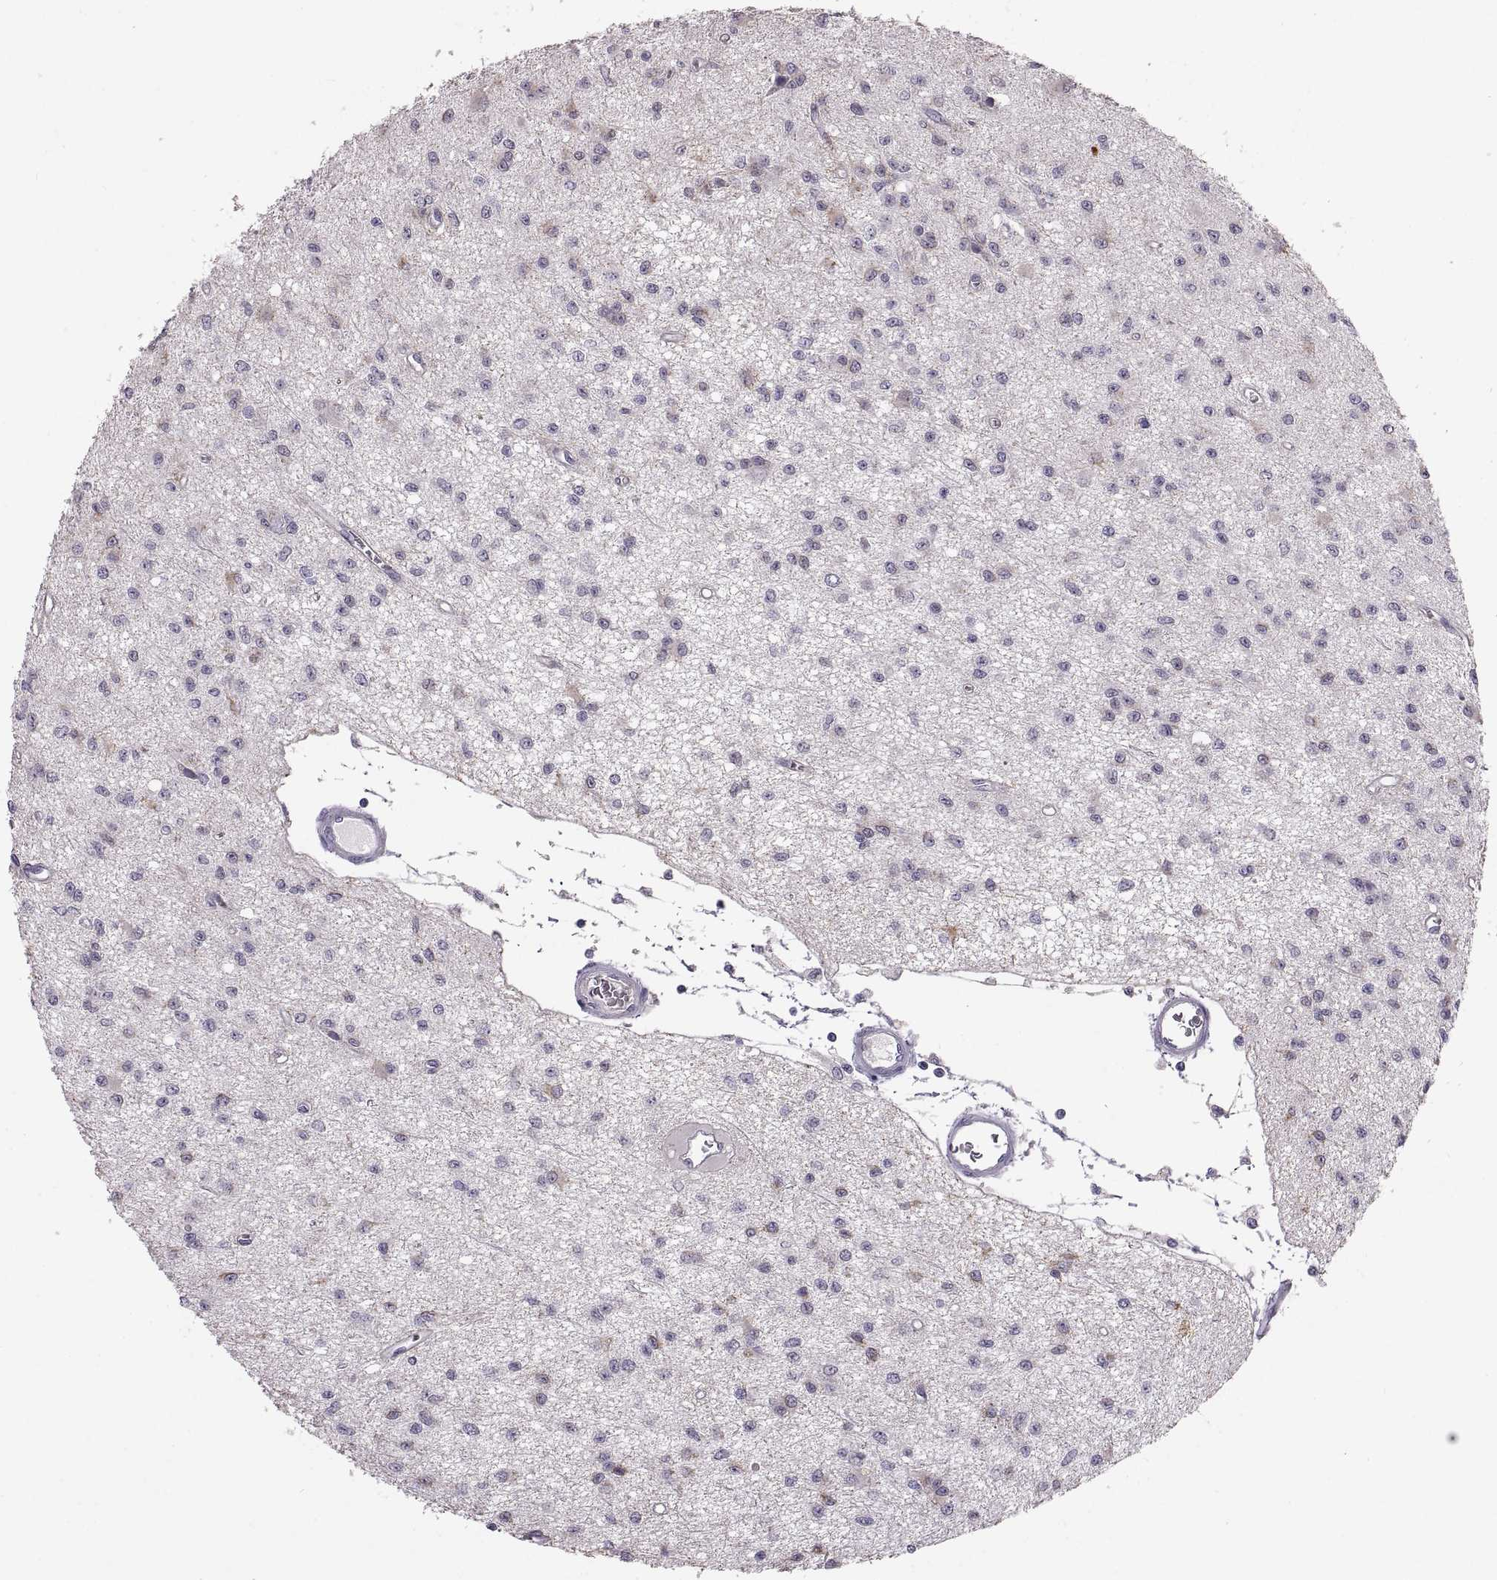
{"staining": {"intensity": "negative", "quantity": "none", "location": "none"}, "tissue": "glioma", "cell_type": "Tumor cells", "image_type": "cancer", "snomed": [{"axis": "morphology", "description": "Glioma, malignant, Low grade"}, {"axis": "topography", "description": "Brain"}], "caption": "A high-resolution micrograph shows IHC staining of glioma, which reveals no significant positivity in tumor cells.", "gene": "MAGEB18", "patient": {"sex": "female", "age": 45}}